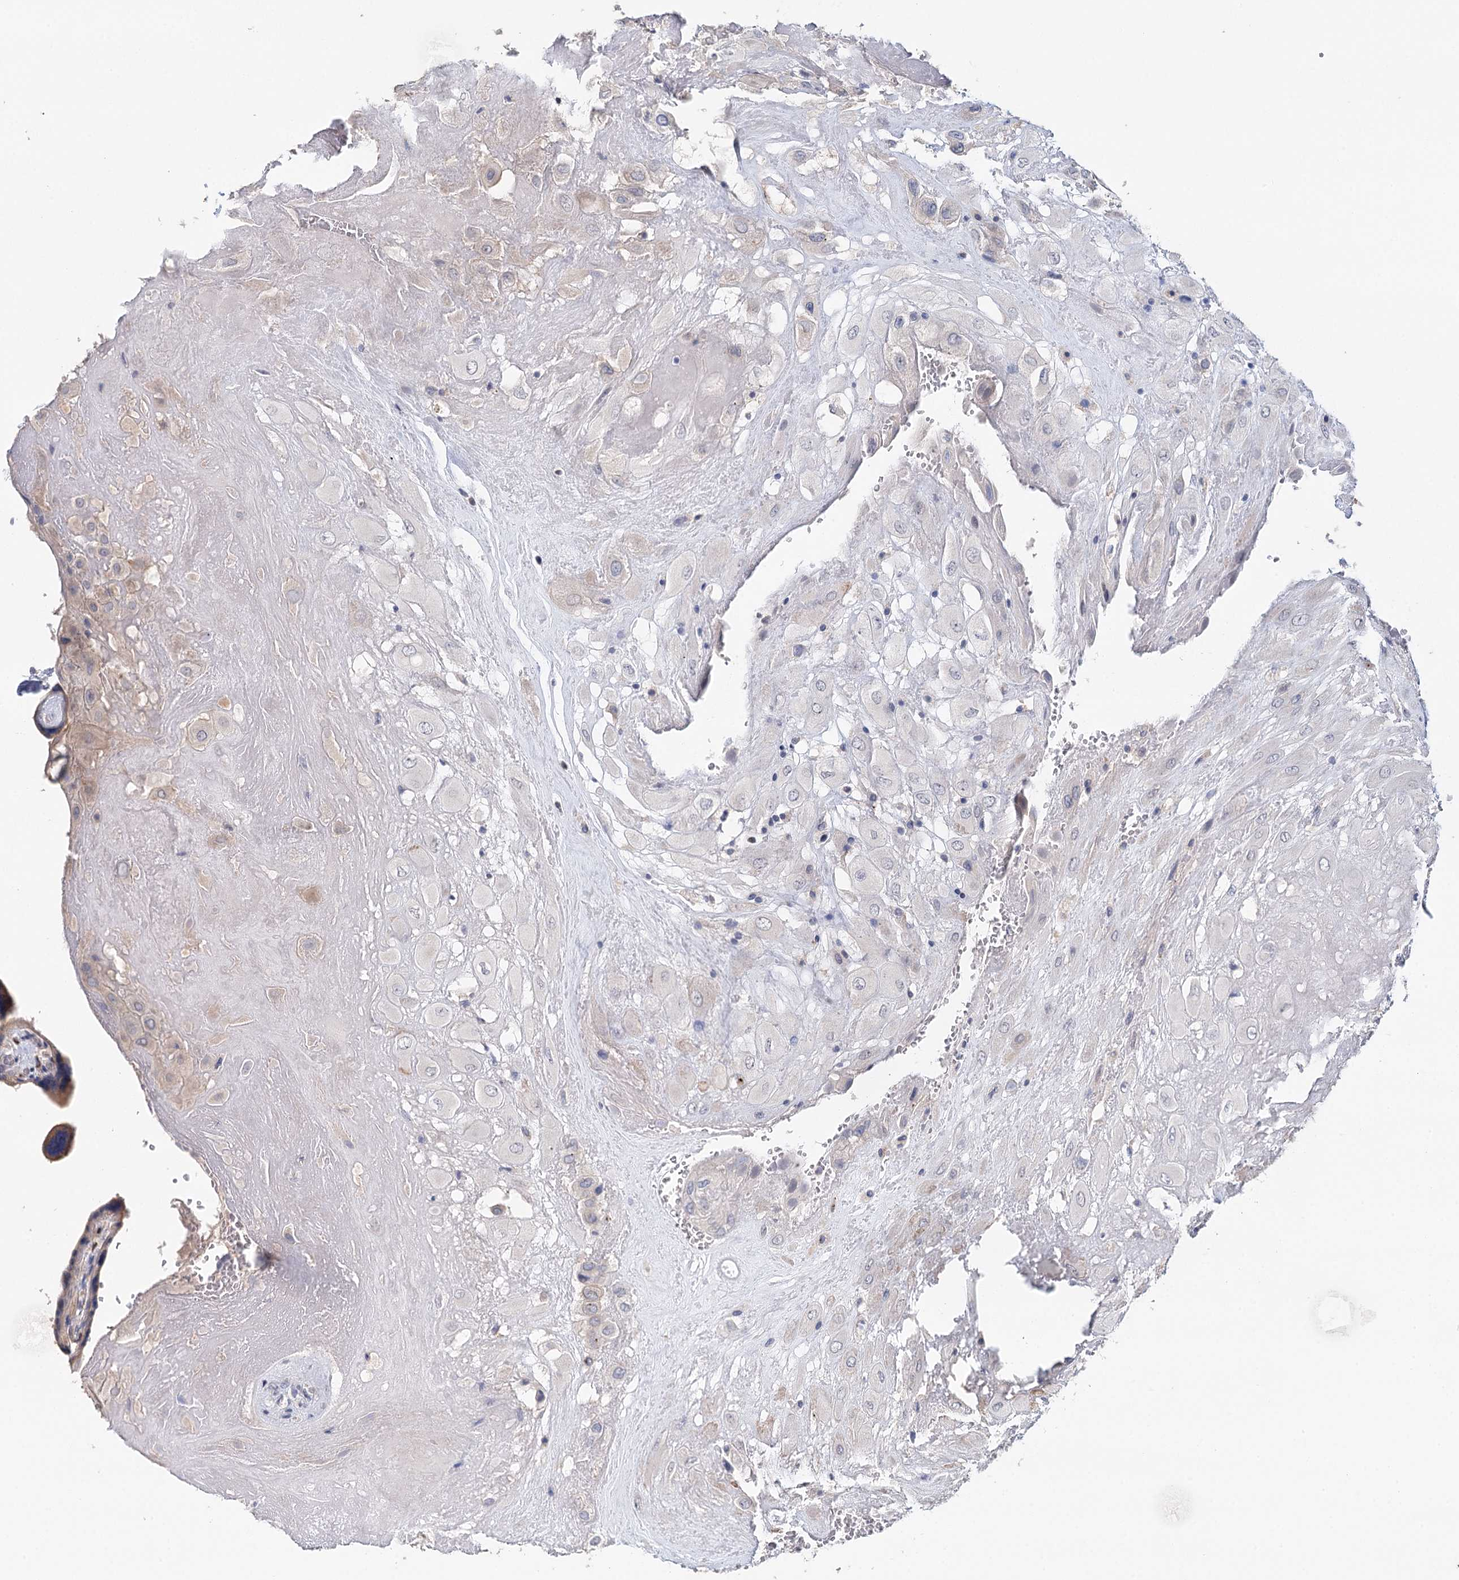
{"staining": {"intensity": "negative", "quantity": "none", "location": "none"}, "tissue": "placenta", "cell_type": "Decidual cells", "image_type": "normal", "snomed": [{"axis": "morphology", "description": "Normal tissue, NOS"}, {"axis": "topography", "description": "Placenta"}], "caption": "This is an immunohistochemistry (IHC) histopathology image of benign human placenta. There is no expression in decidual cells.", "gene": "DAPK1", "patient": {"sex": "female", "age": 37}}